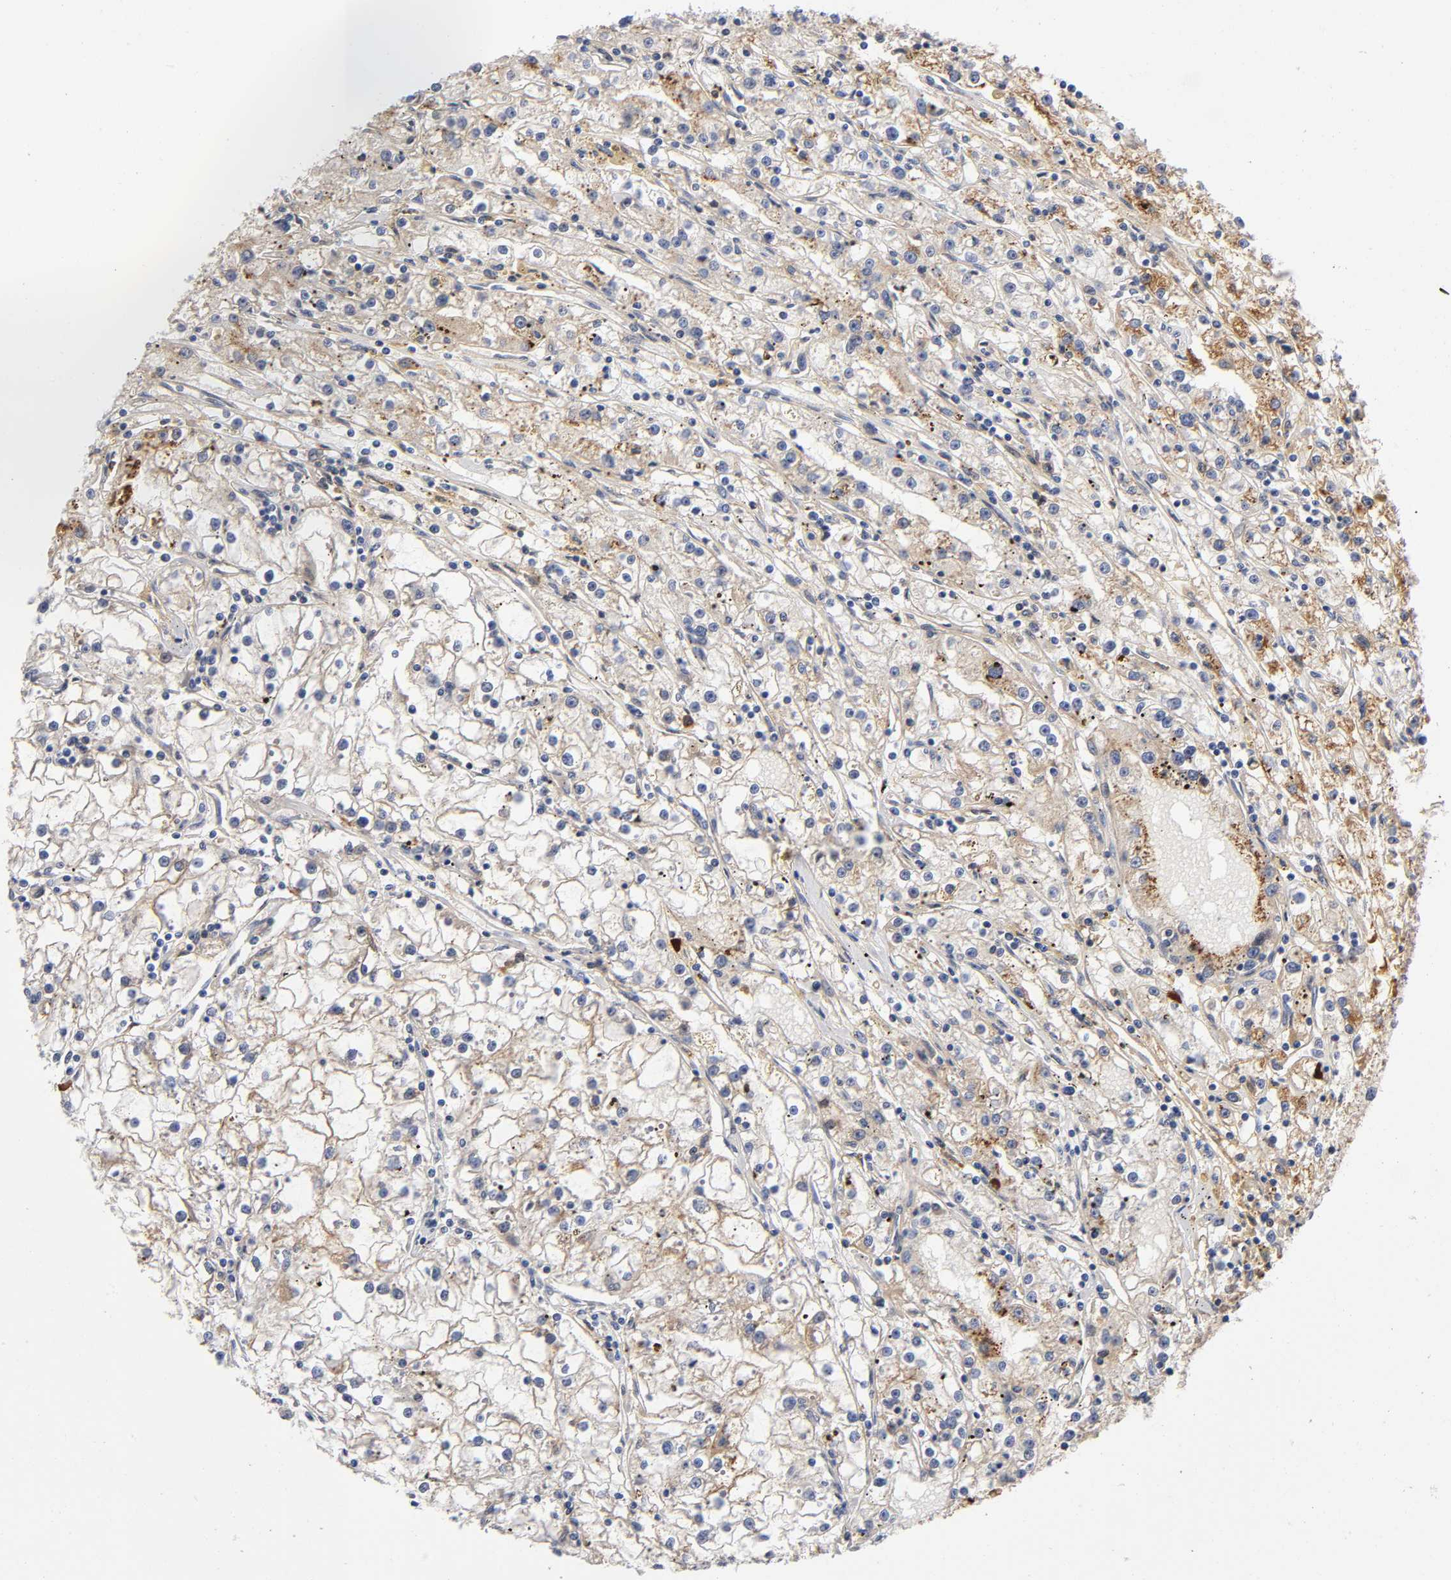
{"staining": {"intensity": "moderate", "quantity": "25%-75%", "location": "cytoplasmic/membranous"}, "tissue": "renal cancer", "cell_type": "Tumor cells", "image_type": "cancer", "snomed": [{"axis": "morphology", "description": "Adenocarcinoma, NOS"}, {"axis": "topography", "description": "Kidney"}], "caption": "Renal cancer tissue reveals moderate cytoplasmic/membranous staining in about 25%-75% of tumor cells, visualized by immunohistochemistry.", "gene": "NOVA1", "patient": {"sex": "male", "age": 56}}